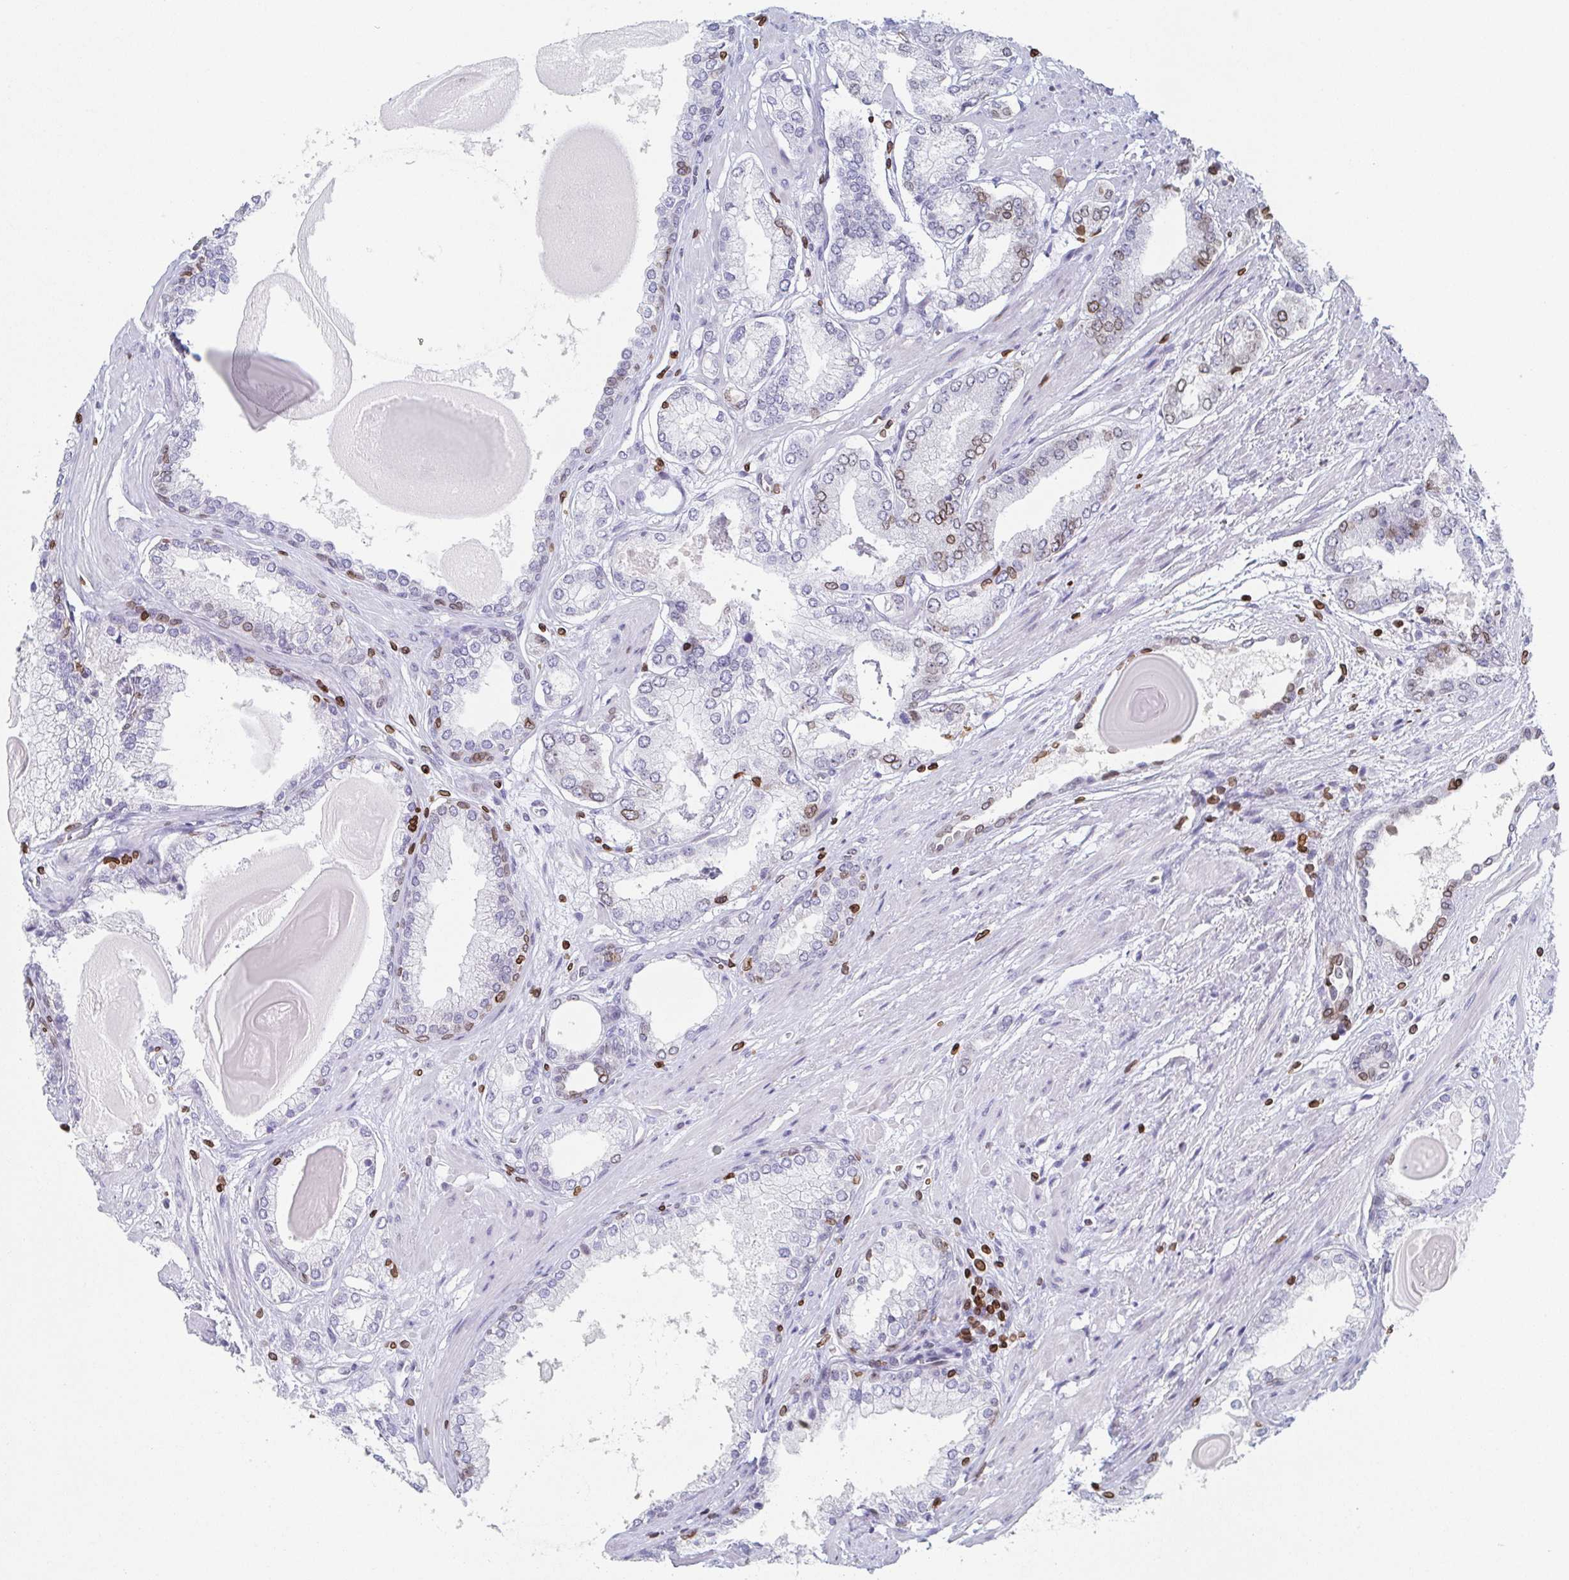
{"staining": {"intensity": "weak", "quantity": "<25%", "location": "cytoplasmic/membranous,nuclear"}, "tissue": "prostate cancer", "cell_type": "Tumor cells", "image_type": "cancer", "snomed": [{"axis": "morphology", "description": "Adenocarcinoma, Low grade"}, {"axis": "topography", "description": "Prostate"}], "caption": "This is an immunohistochemistry photomicrograph of adenocarcinoma (low-grade) (prostate). There is no staining in tumor cells.", "gene": "BTBD7", "patient": {"sex": "male", "age": 64}}